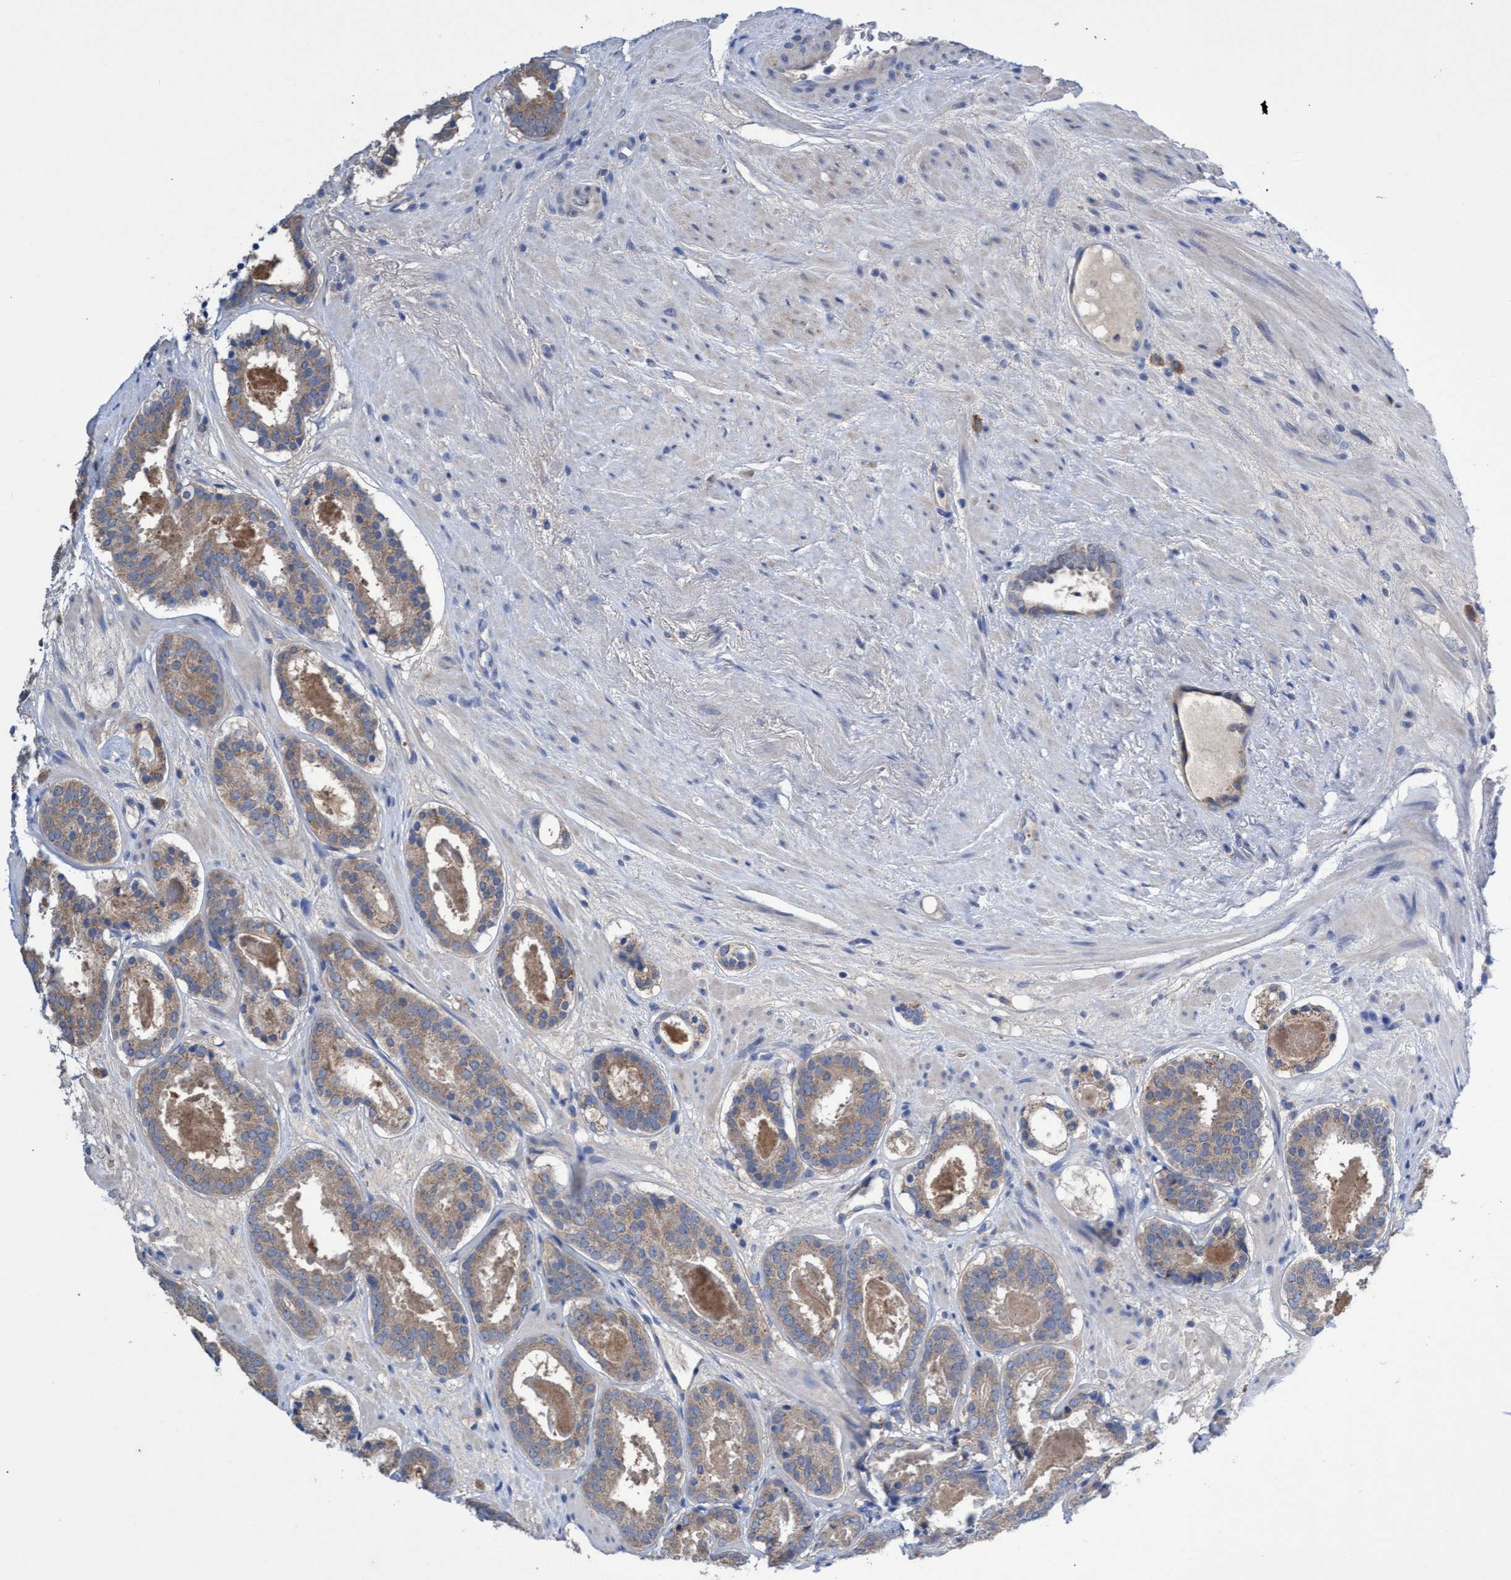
{"staining": {"intensity": "weak", "quantity": ">75%", "location": "cytoplasmic/membranous"}, "tissue": "prostate cancer", "cell_type": "Tumor cells", "image_type": "cancer", "snomed": [{"axis": "morphology", "description": "Adenocarcinoma, Low grade"}, {"axis": "topography", "description": "Prostate"}], "caption": "Immunohistochemistry (IHC) (DAB (3,3'-diaminobenzidine)) staining of prostate low-grade adenocarcinoma displays weak cytoplasmic/membranous protein expression in approximately >75% of tumor cells.", "gene": "SVEP1", "patient": {"sex": "male", "age": 69}}